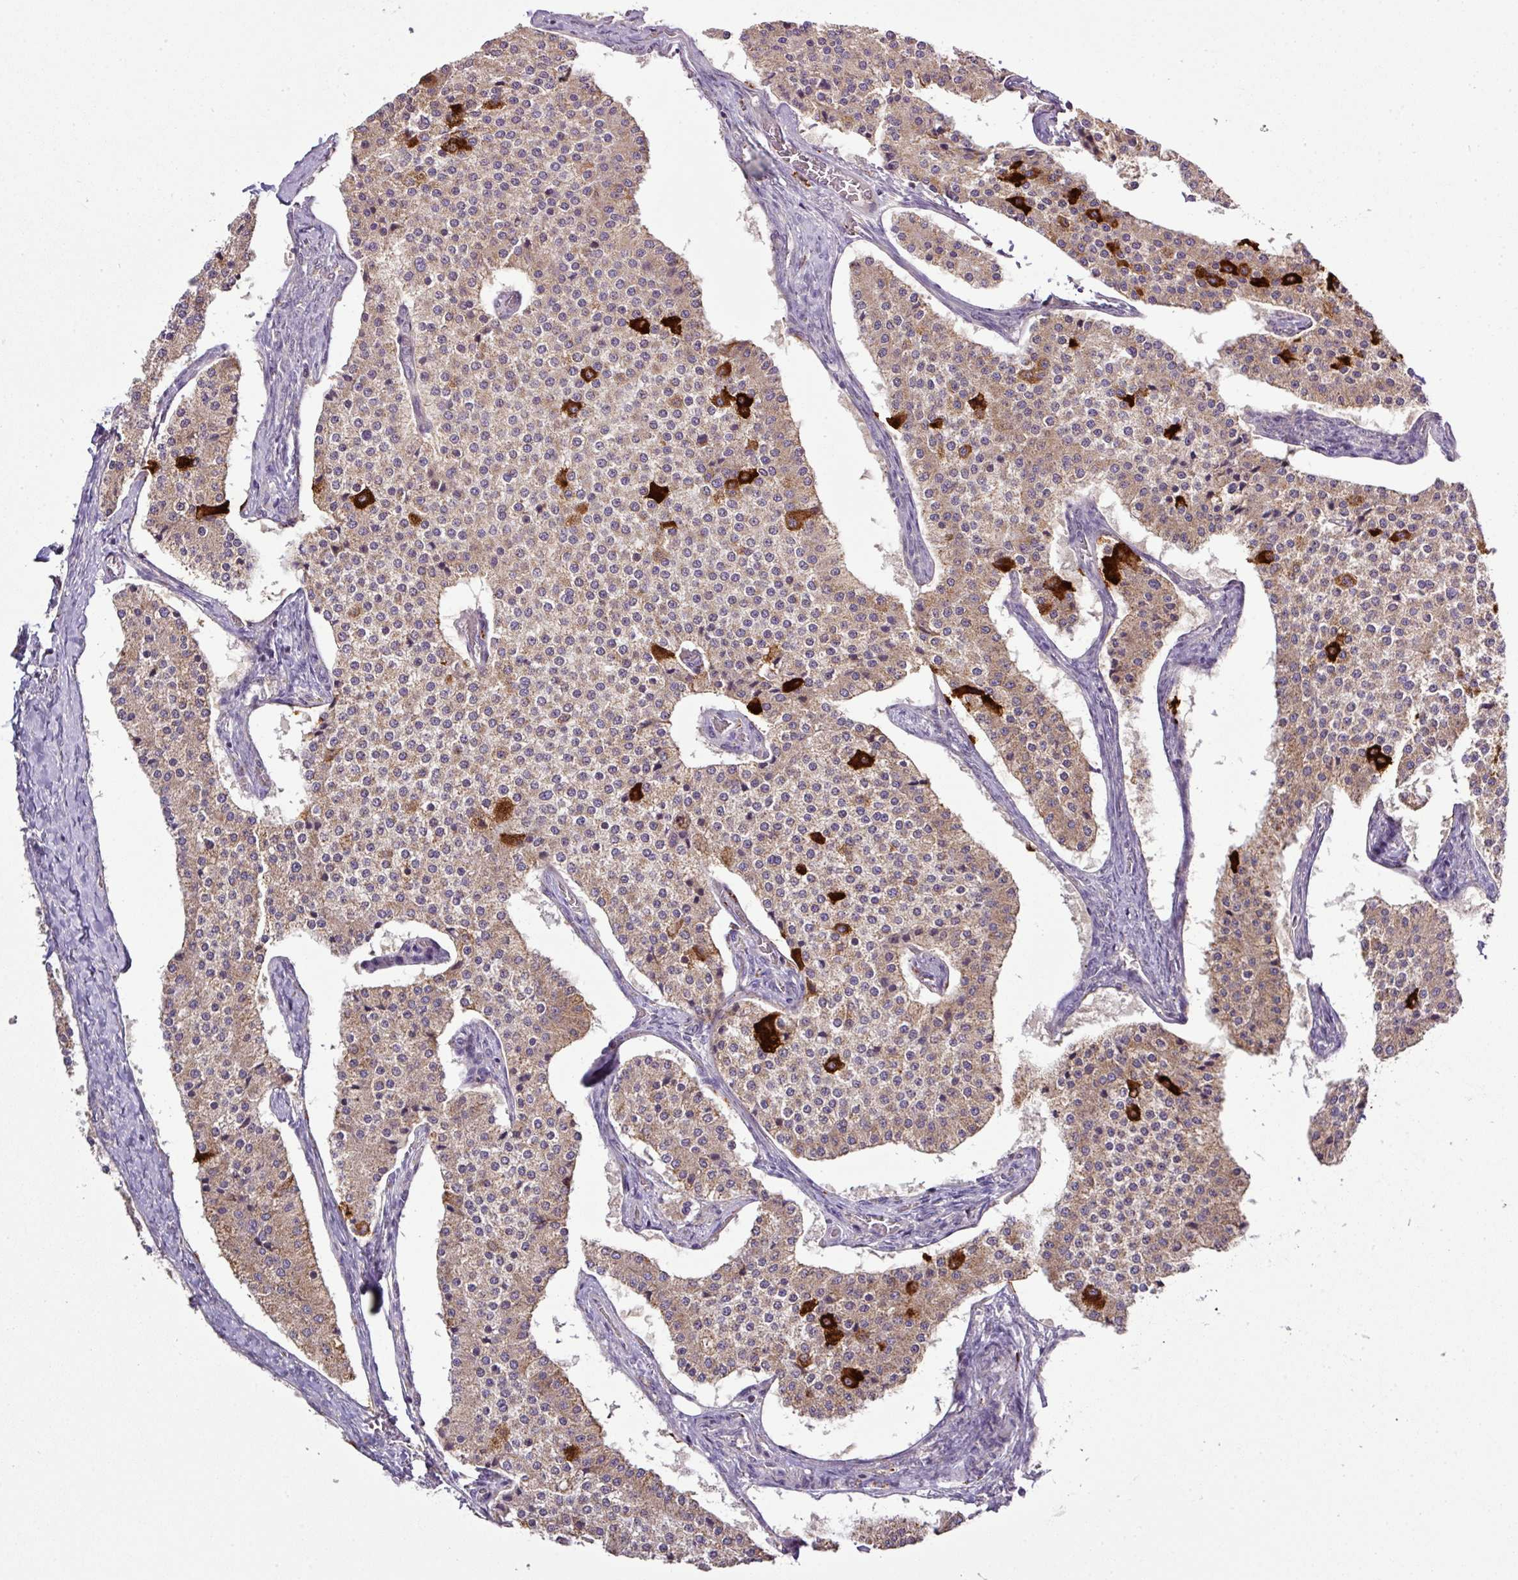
{"staining": {"intensity": "strong", "quantity": "<25%", "location": "cytoplasmic/membranous"}, "tissue": "carcinoid", "cell_type": "Tumor cells", "image_type": "cancer", "snomed": [{"axis": "morphology", "description": "Carcinoid, malignant, NOS"}, {"axis": "topography", "description": "Colon"}], "caption": "Protein staining of carcinoid (malignant) tissue reveals strong cytoplasmic/membranous positivity in about <25% of tumor cells. The staining was performed using DAB to visualize the protein expression in brown, while the nuclei were stained in blue with hematoxylin (Magnification: 20x).", "gene": "SMCO4", "patient": {"sex": "female", "age": 52}}